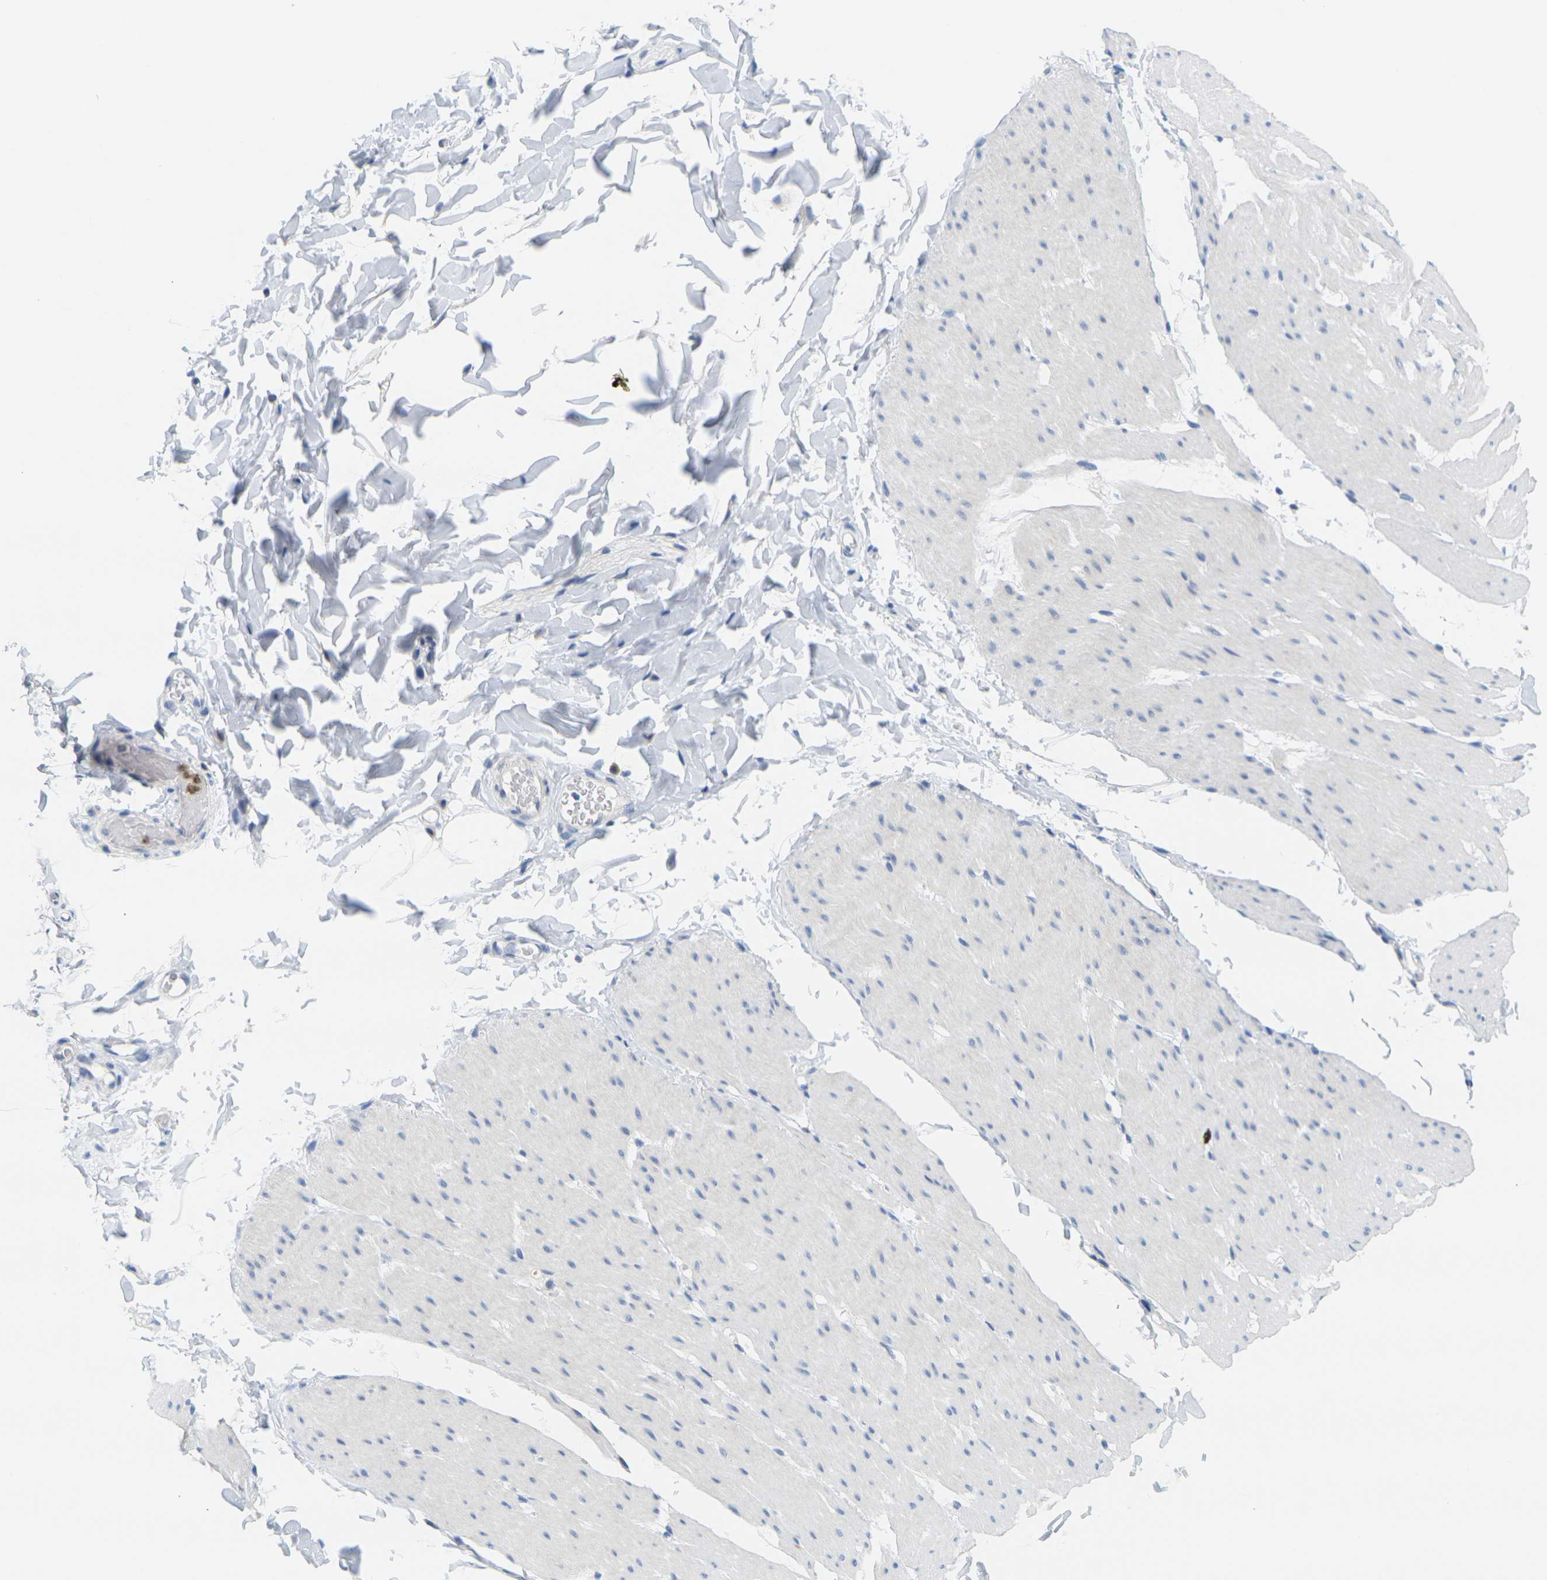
{"staining": {"intensity": "negative", "quantity": "none", "location": "none"}, "tissue": "smooth muscle", "cell_type": "Smooth muscle cells", "image_type": "normal", "snomed": [{"axis": "morphology", "description": "Normal tissue, NOS"}, {"axis": "topography", "description": "Smooth muscle"}, {"axis": "topography", "description": "Colon"}], "caption": "Micrograph shows no significant protein staining in smooth muscle cells of normal smooth muscle.", "gene": "KLK5", "patient": {"sex": "male", "age": 67}}